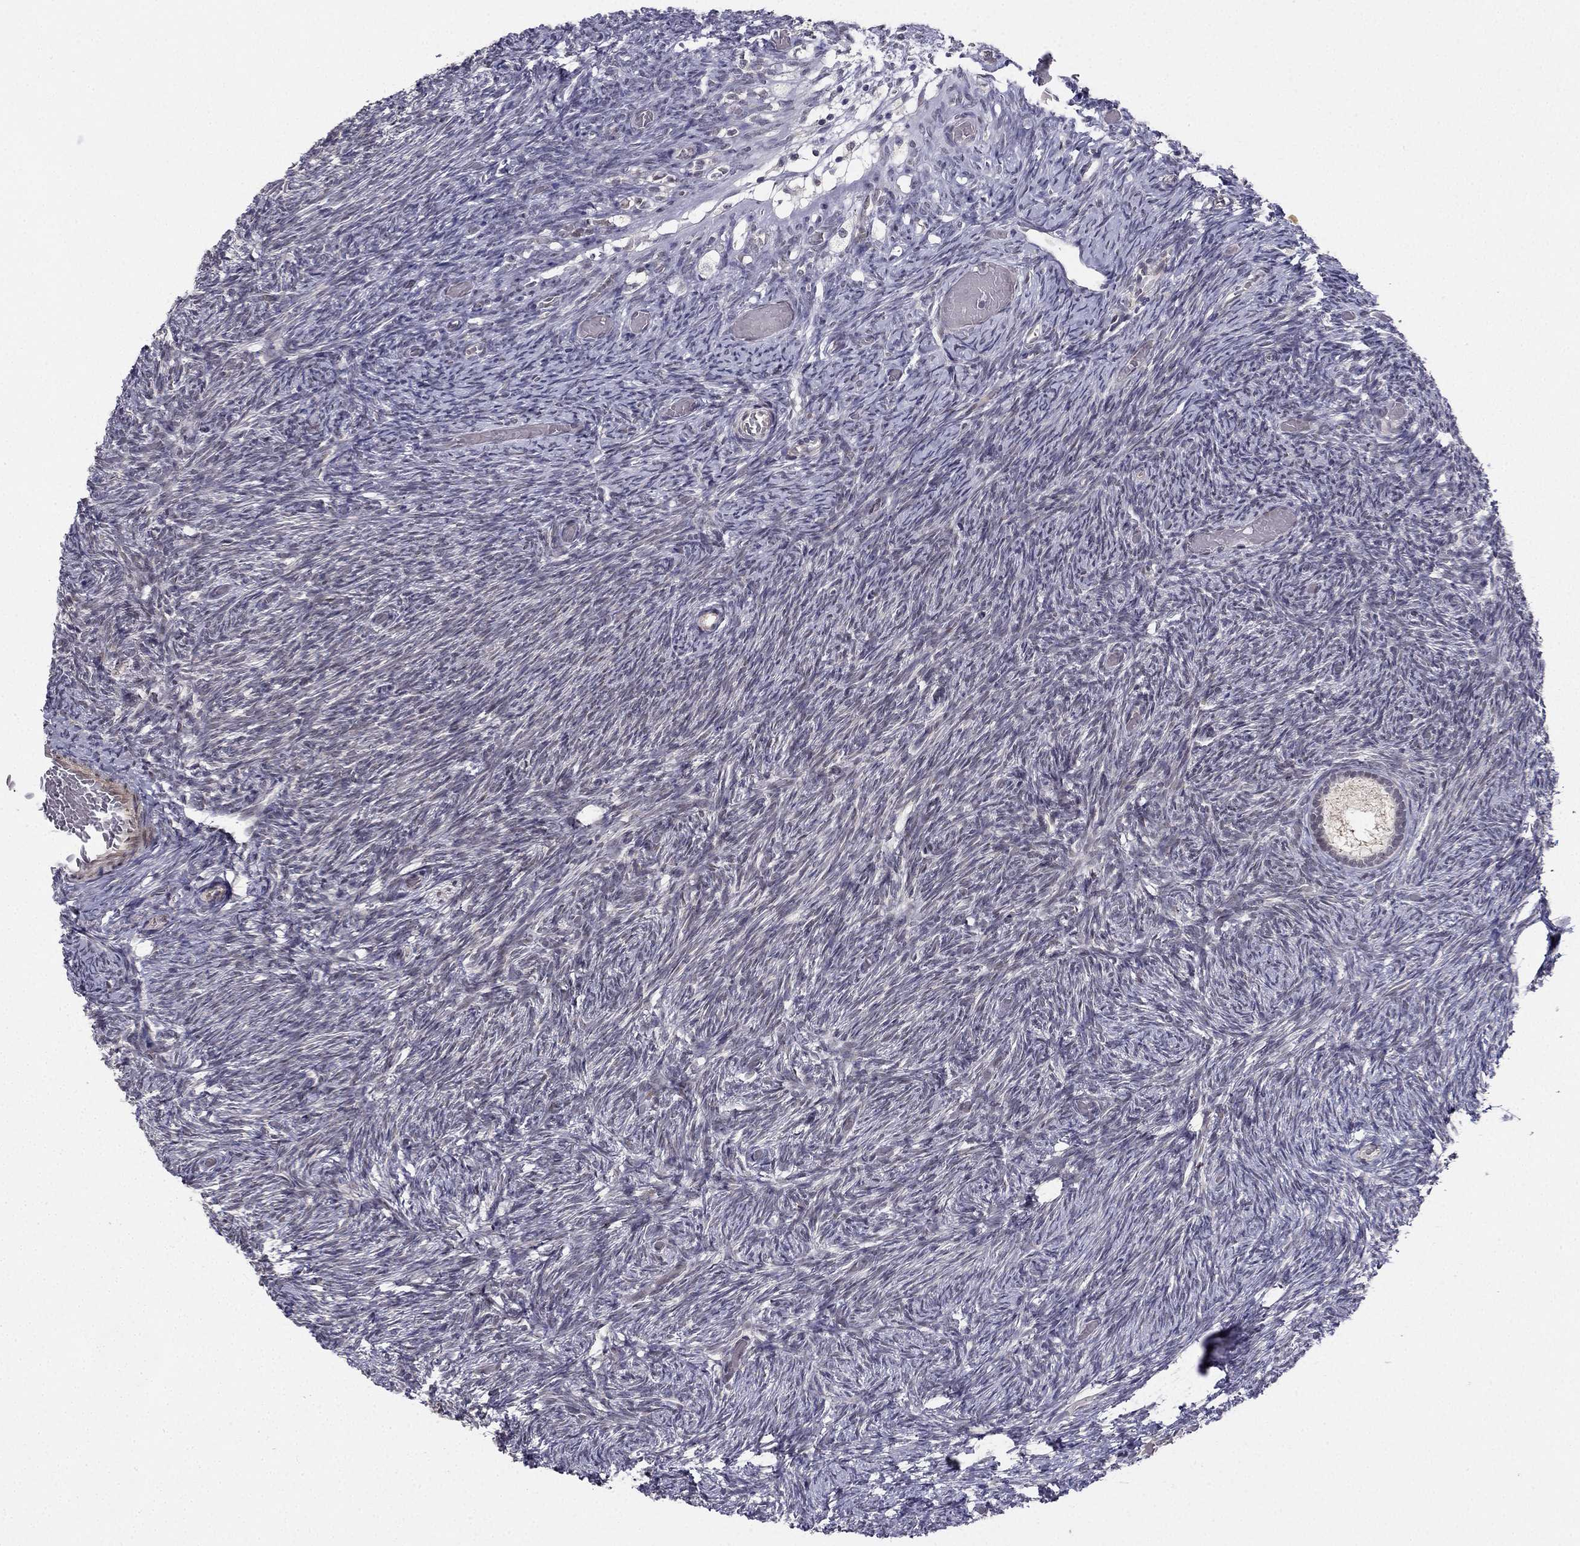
{"staining": {"intensity": "negative", "quantity": "none", "location": "none"}, "tissue": "ovary", "cell_type": "Follicle cells", "image_type": "normal", "snomed": [{"axis": "morphology", "description": "Normal tissue, NOS"}, {"axis": "topography", "description": "Ovary"}], "caption": "Immunohistochemistry (IHC) image of unremarkable ovary: human ovary stained with DAB (3,3'-diaminobenzidine) reveals no significant protein expression in follicle cells.", "gene": "CHST8", "patient": {"sex": "female", "age": 39}}